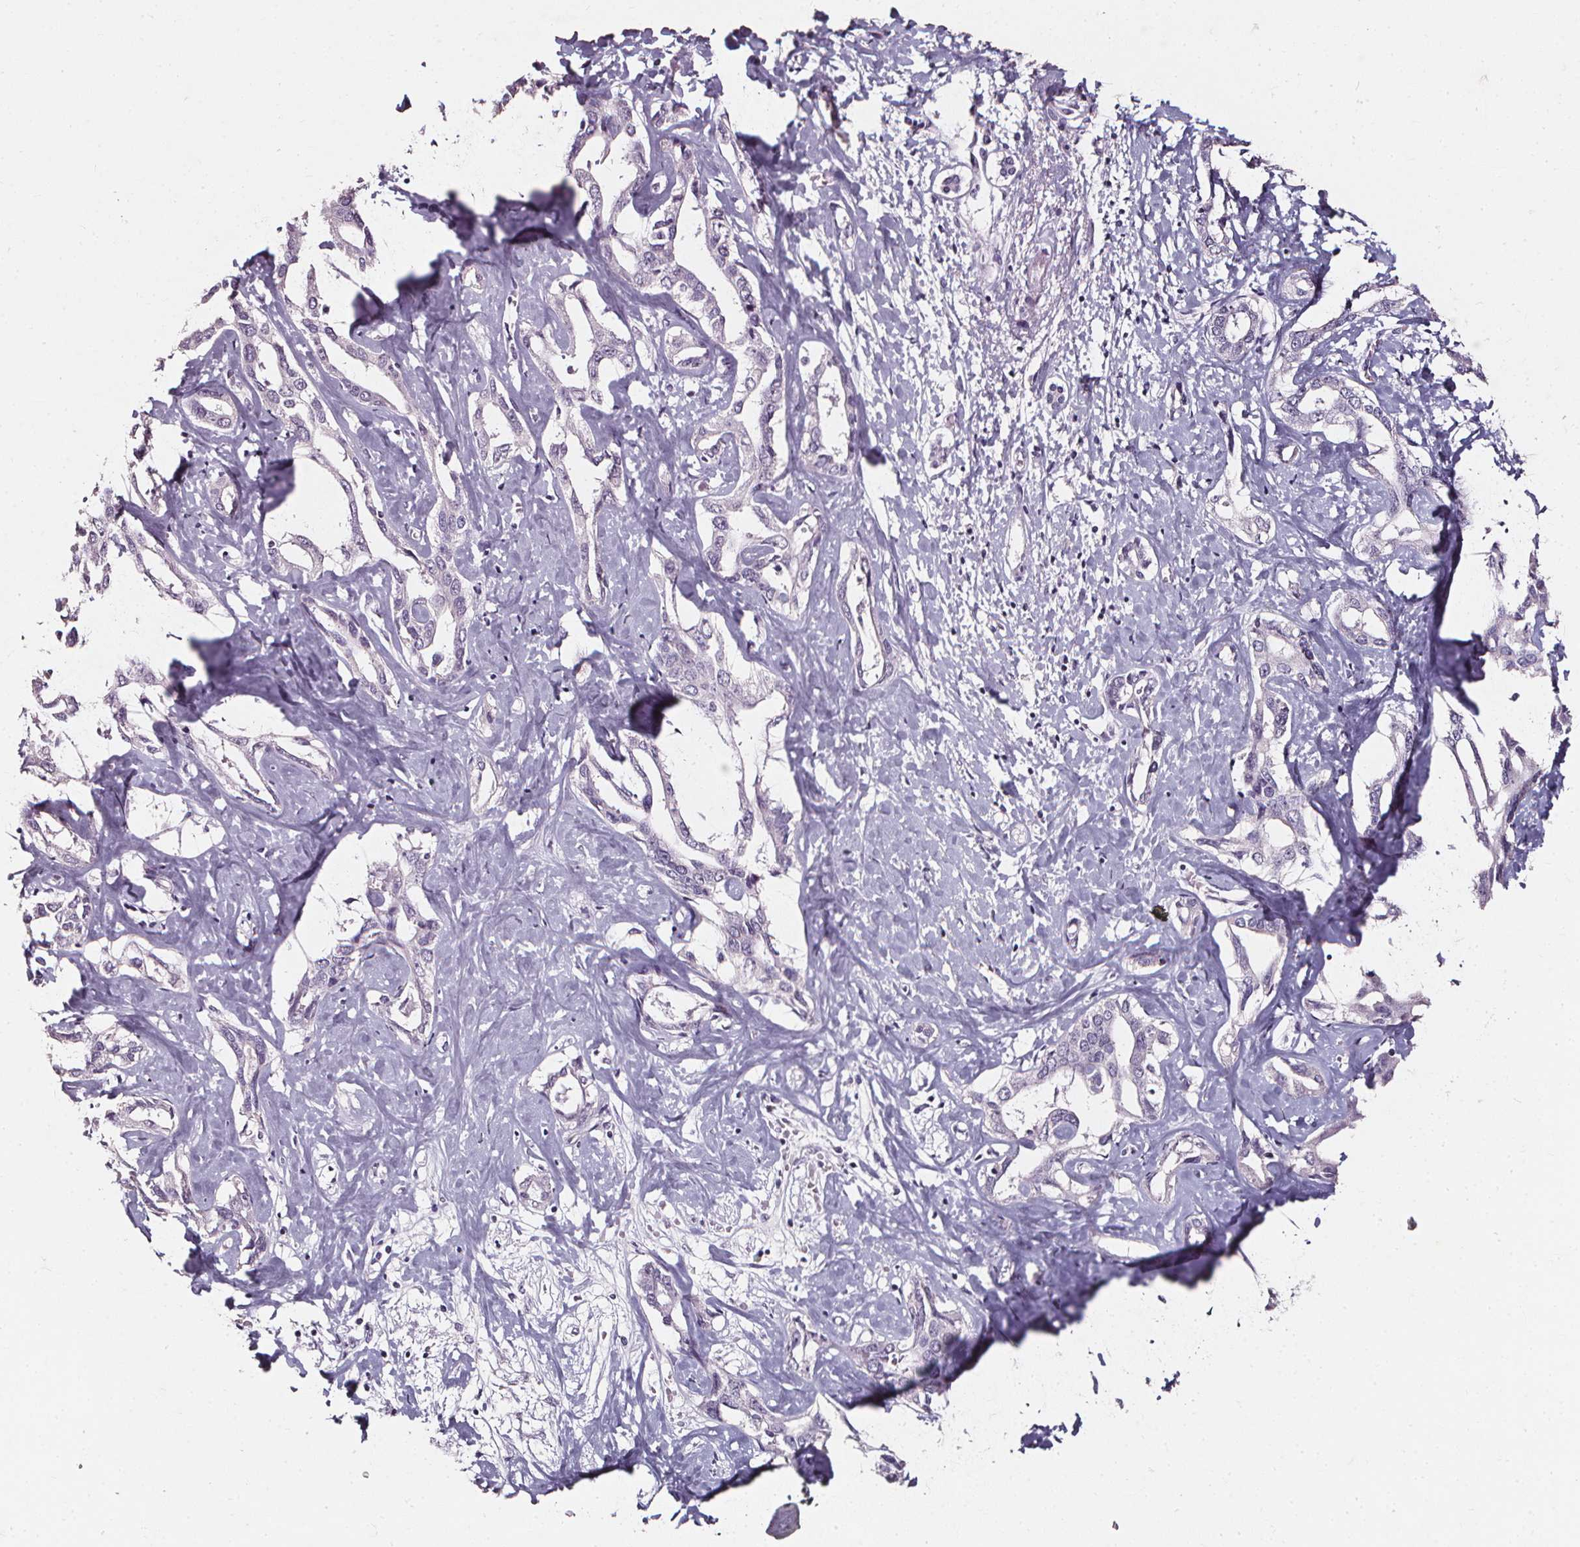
{"staining": {"intensity": "negative", "quantity": "none", "location": "none"}, "tissue": "liver cancer", "cell_type": "Tumor cells", "image_type": "cancer", "snomed": [{"axis": "morphology", "description": "Cholangiocarcinoma"}, {"axis": "topography", "description": "Liver"}], "caption": "Immunohistochemistry (IHC) photomicrograph of neoplastic tissue: human liver cancer stained with DAB shows no significant protein positivity in tumor cells.", "gene": "DEFA5", "patient": {"sex": "male", "age": 59}}